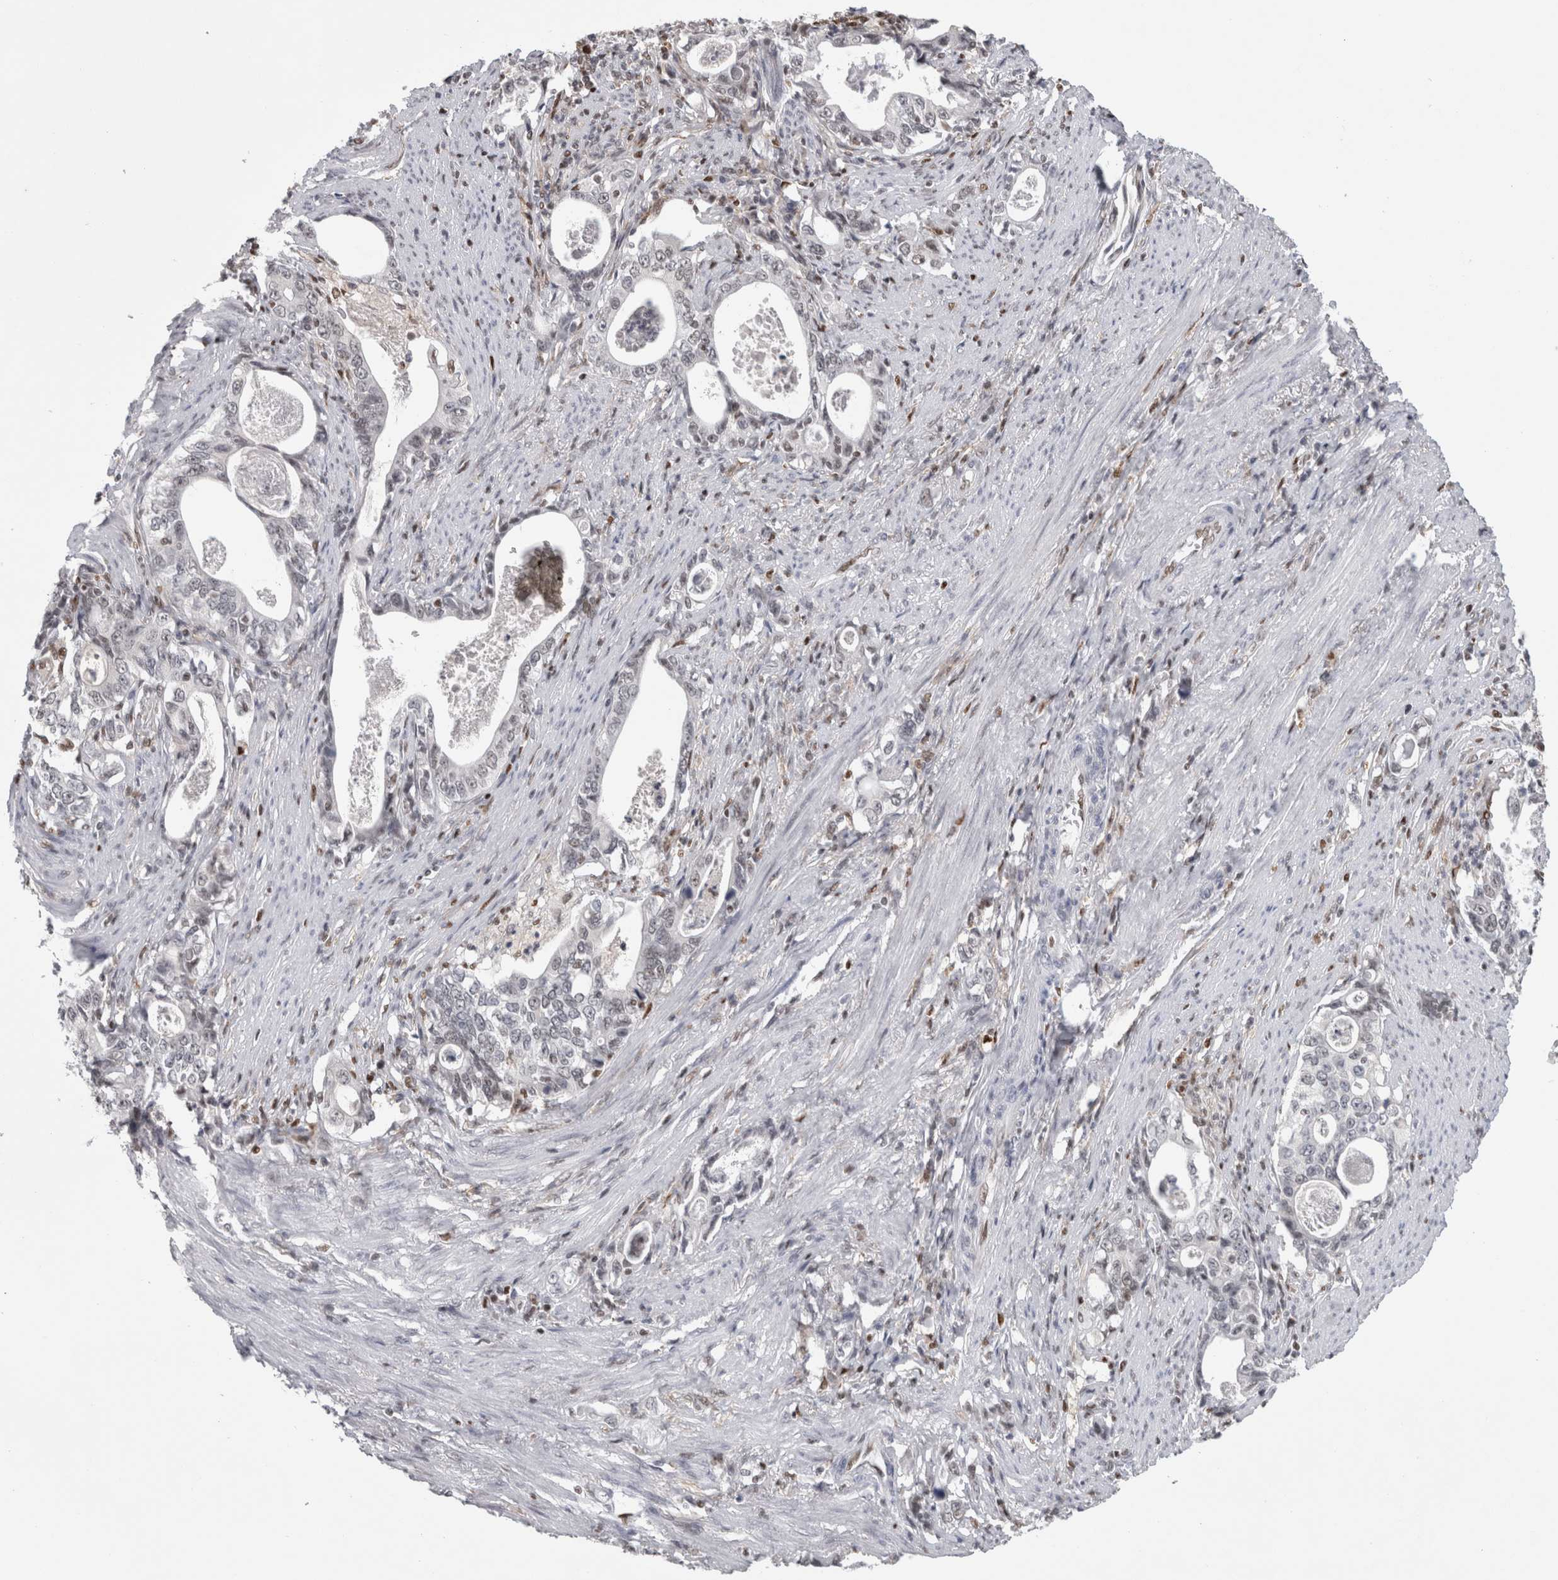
{"staining": {"intensity": "negative", "quantity": "none", "location": "none"}, "tissue": "stomach cancer", "cell_type": "Tumor cells", "image_type": "cancer", "snomed": [{"axis": "morphology", "description": "Adenocarcinoma, NOS"}, {"axis": "topography", "description": "Stomach, lower"}], "caption": "This is a micrograph of immunohistochemistry staining of stomach adenocarcinoma, which shows no staining in tumor cells.", "gene": "SRARP", "patient": {"sex": "female", "age": 72}}